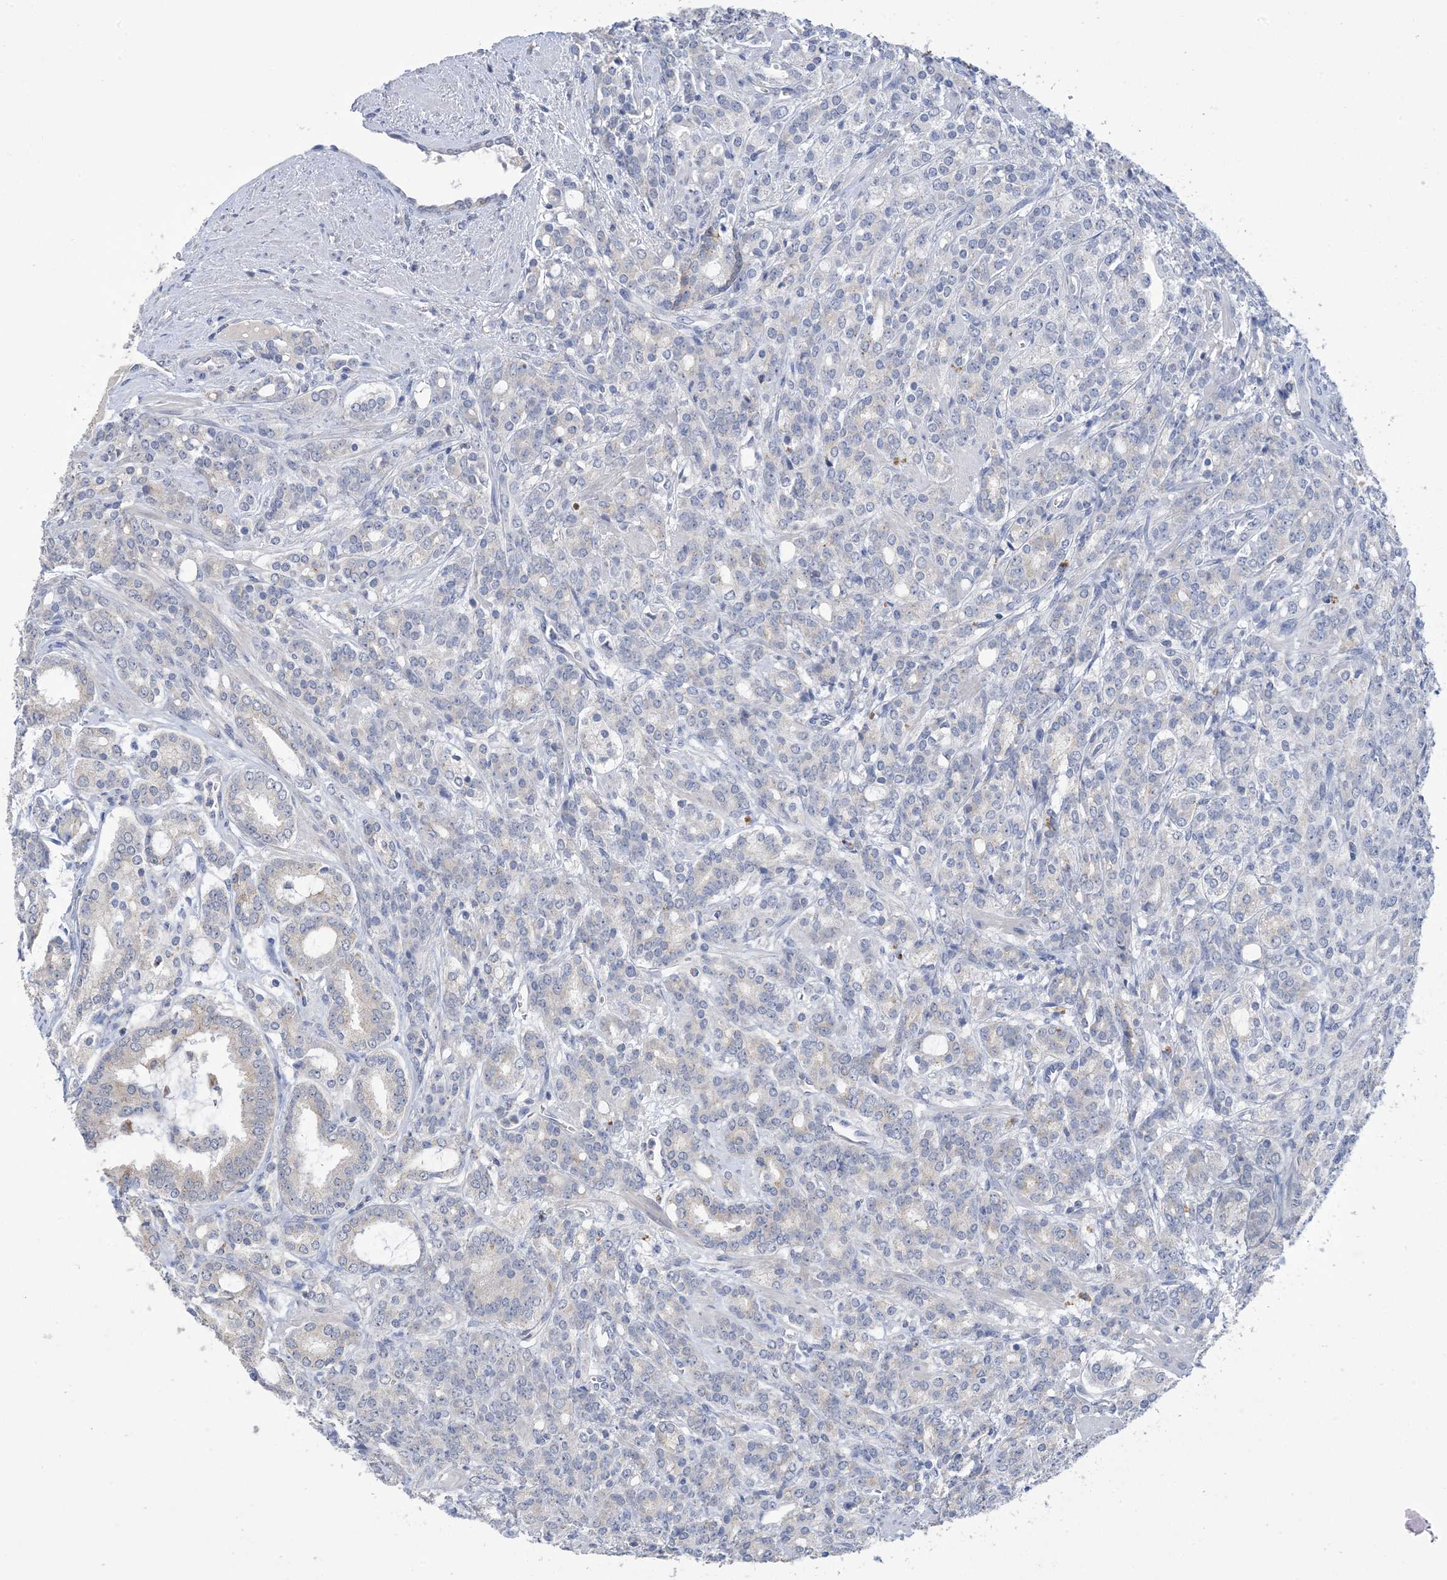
{"staining": {"intensity": "negative", "quantity": "none", "location": "none"}, "tissue": "prostate cancer", "cell_type": "Tumor cells", "image_type": "cancer", "snomed": [{"axis": "morphology", "description": "Adenocarcinoma, High grade"}, {"axis": "topography", "description": "Prostate"}], "caption": "Protein analysis of prostate cancer (high-grade adenocarcinoma) displays no significant staining in tumor cells. Nuclei are stained in blue.", "gene": "DSC3", "patient": {"sex": "male", "age": 62}}